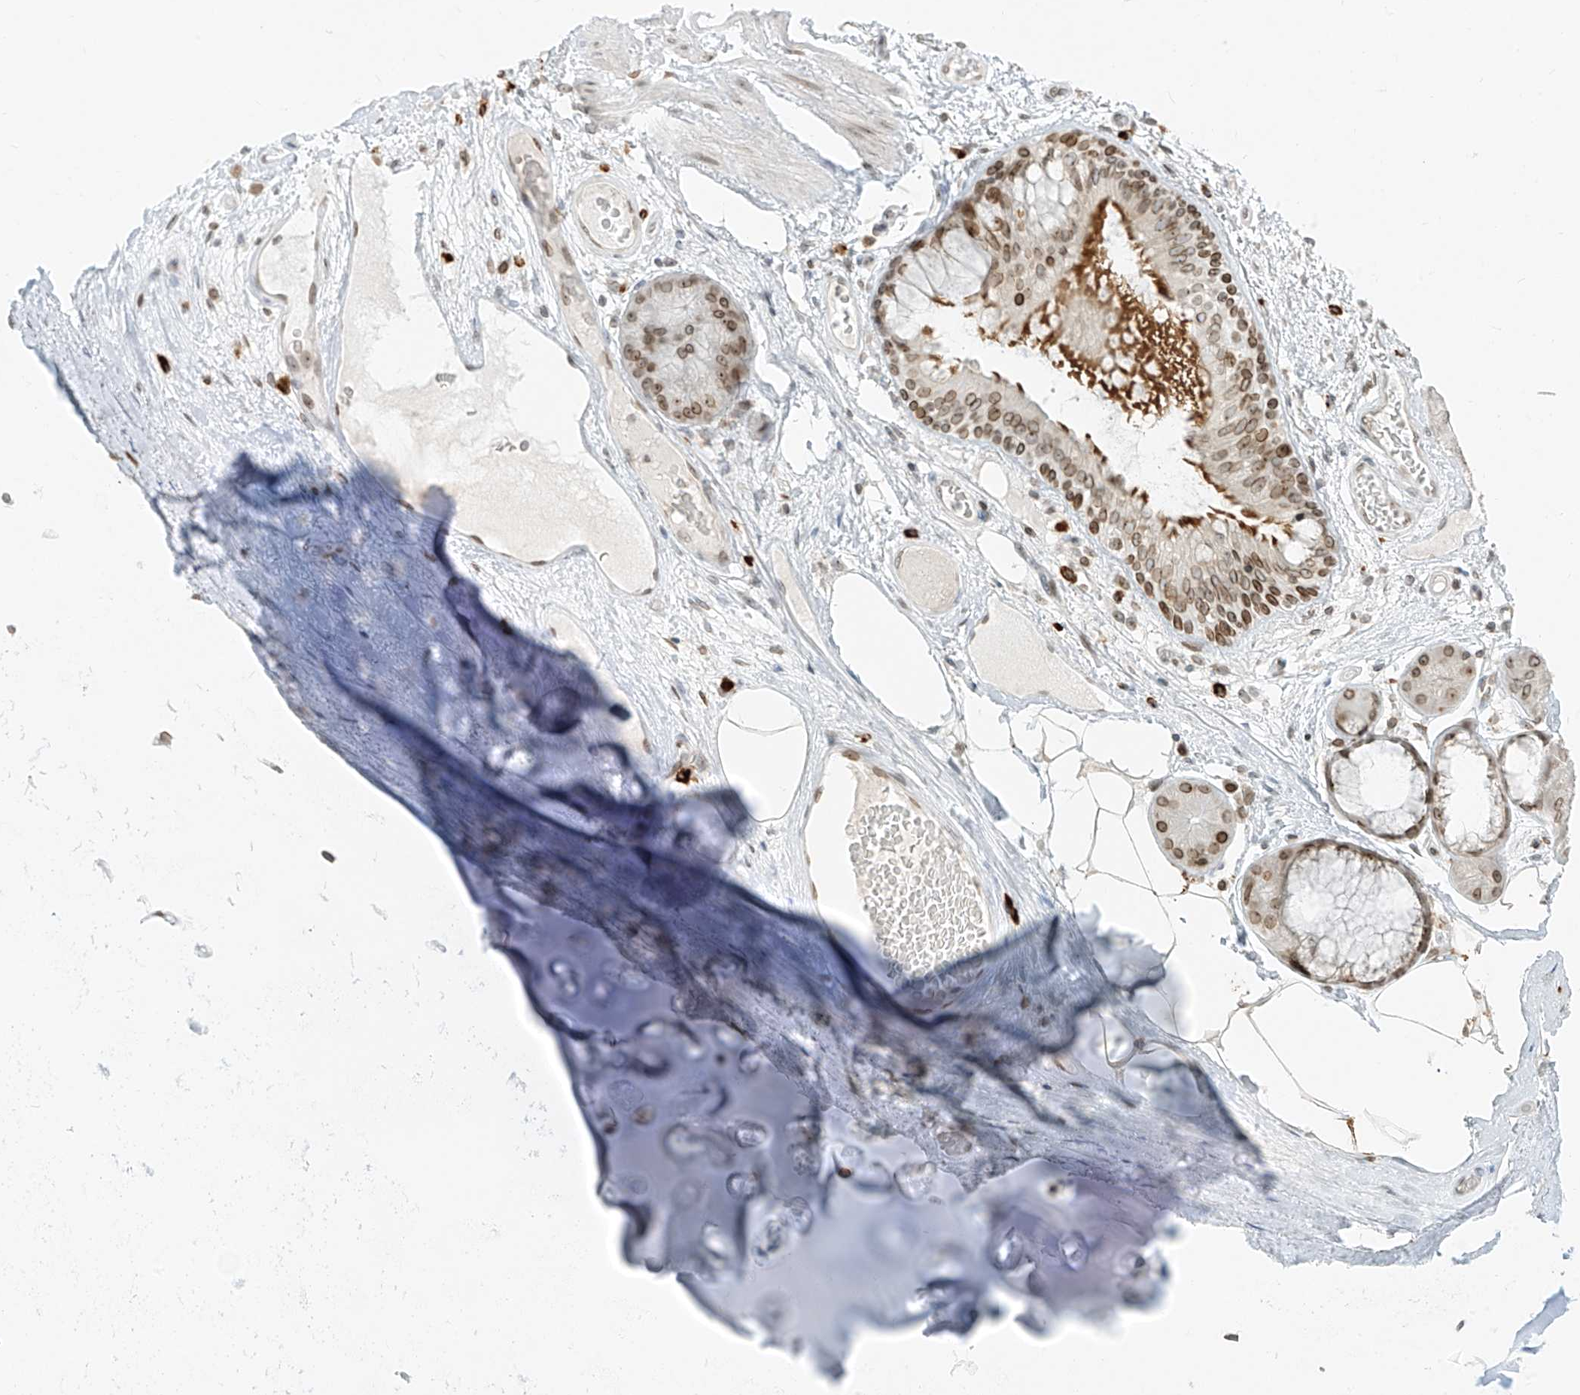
{"staining": {"intensity": "weak", "quantity": ">75%", "location": "cytoplasmic/membranous,nuclear"}, "tissue": "adipose tissue", "cell_type": "Adipocytes", "image_type": "normal", "snomed": [{"axis": "morphology", "description": "Normal tissue, NOS"}, {"axis": "morphology", "description": "Squamous cell carcinoma, NOS"}, {"axis": "topography", "description": "Lymph node"}, {"axis": "topography", "description": "Bronchus"}, {"axis": "topography", "description": "Lung"}], "caption": "Normal adipose tissue reveals weak cytoplasmic/membranous,nuclear staining in about >75% of adipocytes, visualized by immunohistochemistry.", "gene": "SAMD15", "patient": {"sex": "male", "age": 66}}